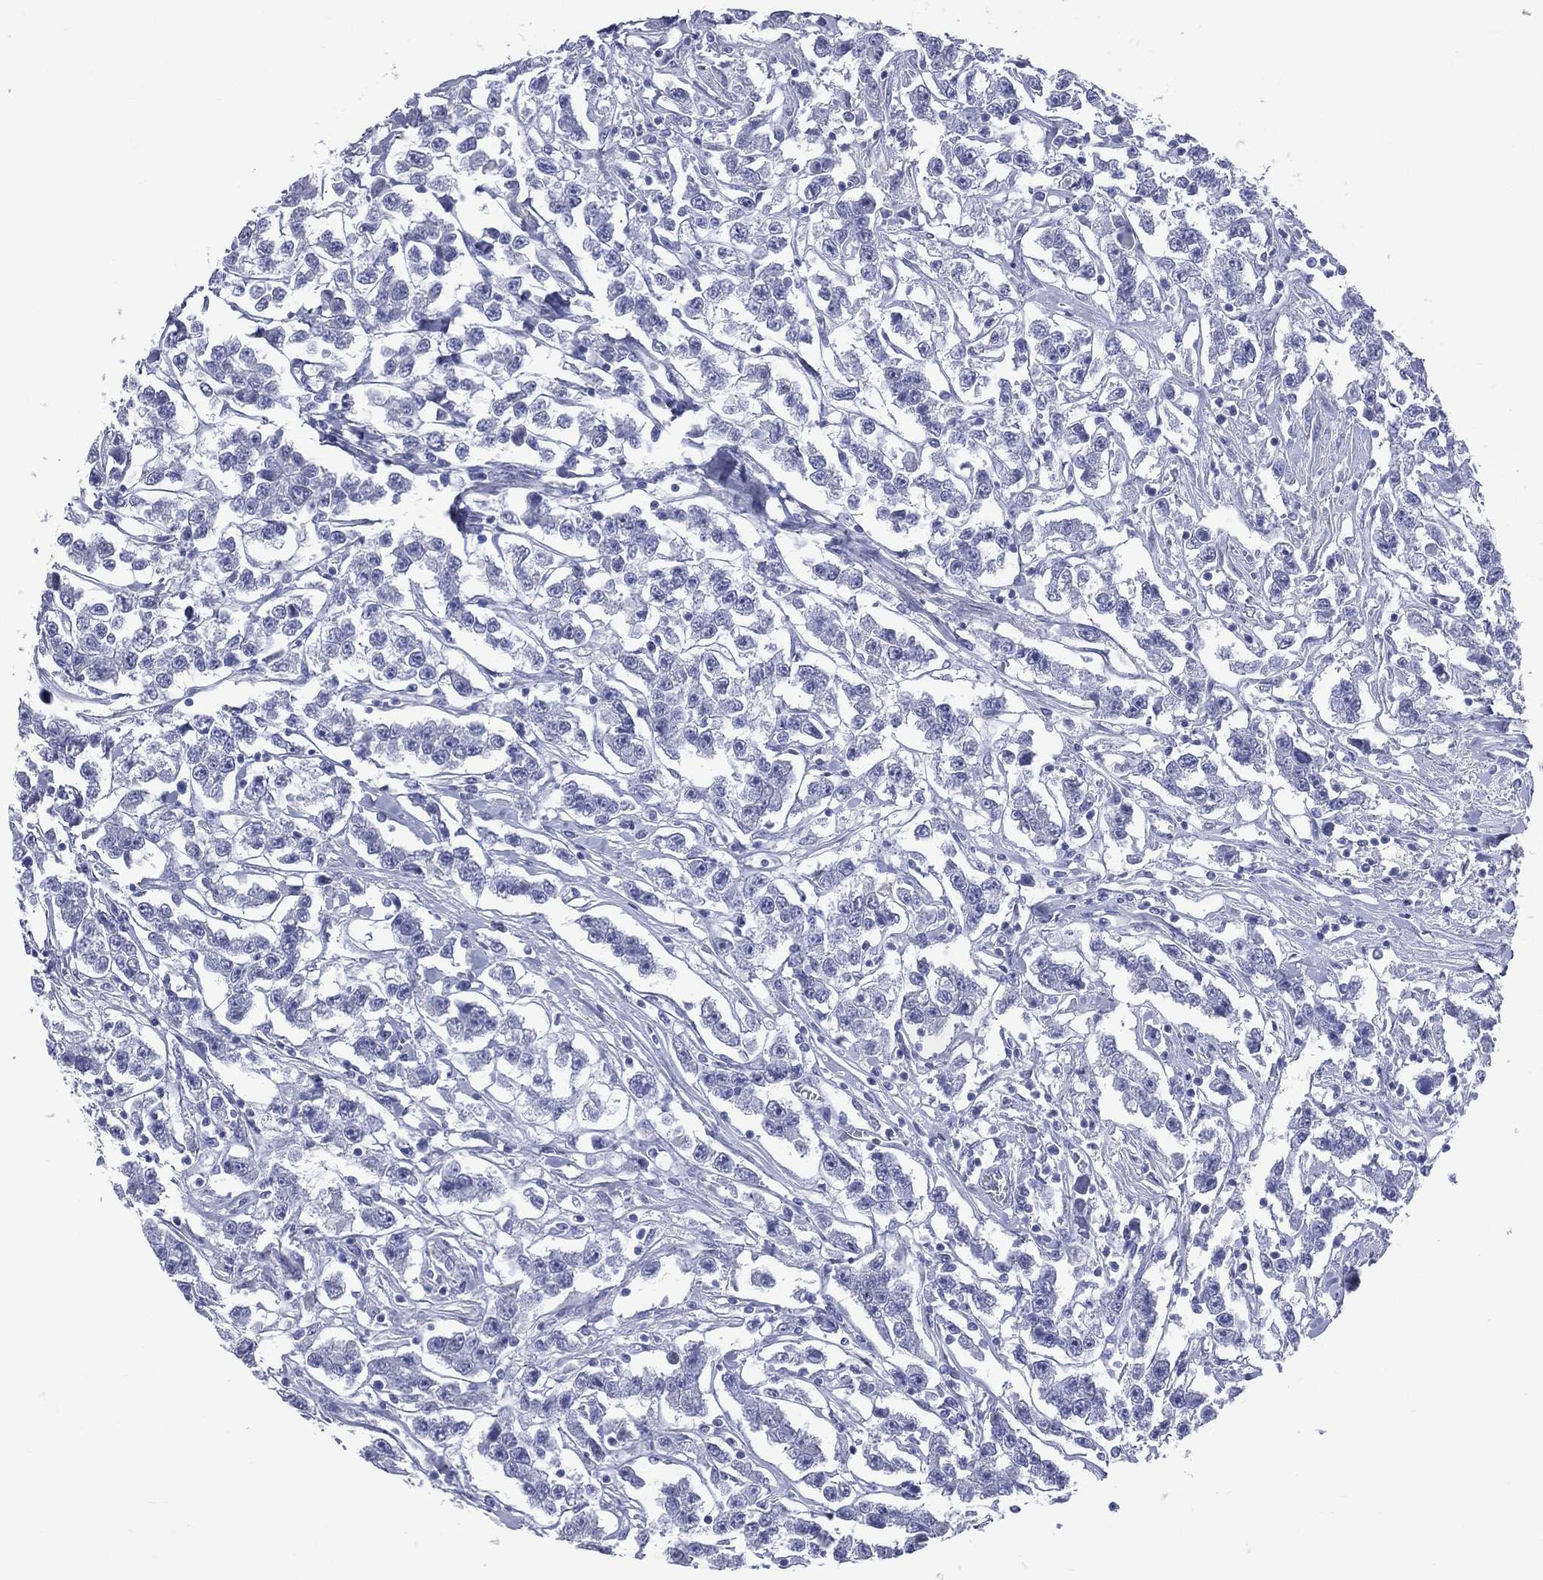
{"staining": {"intensity": "negative", "quantity": "none", "location": "none"}, "tissue": "testis cancer", "cell_type": "Tumor cells", "image_type": "cancer", "snomed": [{"axis": "morphology", "description": "Seminoma, NOS"}, {"axis": "topography", "description": "Testis"}], "caption": "An immunohistochemistry (IHC) micrograph of testis cancer (seminoma) is shown. There is no staining in tumor cells of testis cancer (seminoma).", "gene": "CYLC1", "patient": {"sex": "male", "age": 59}}